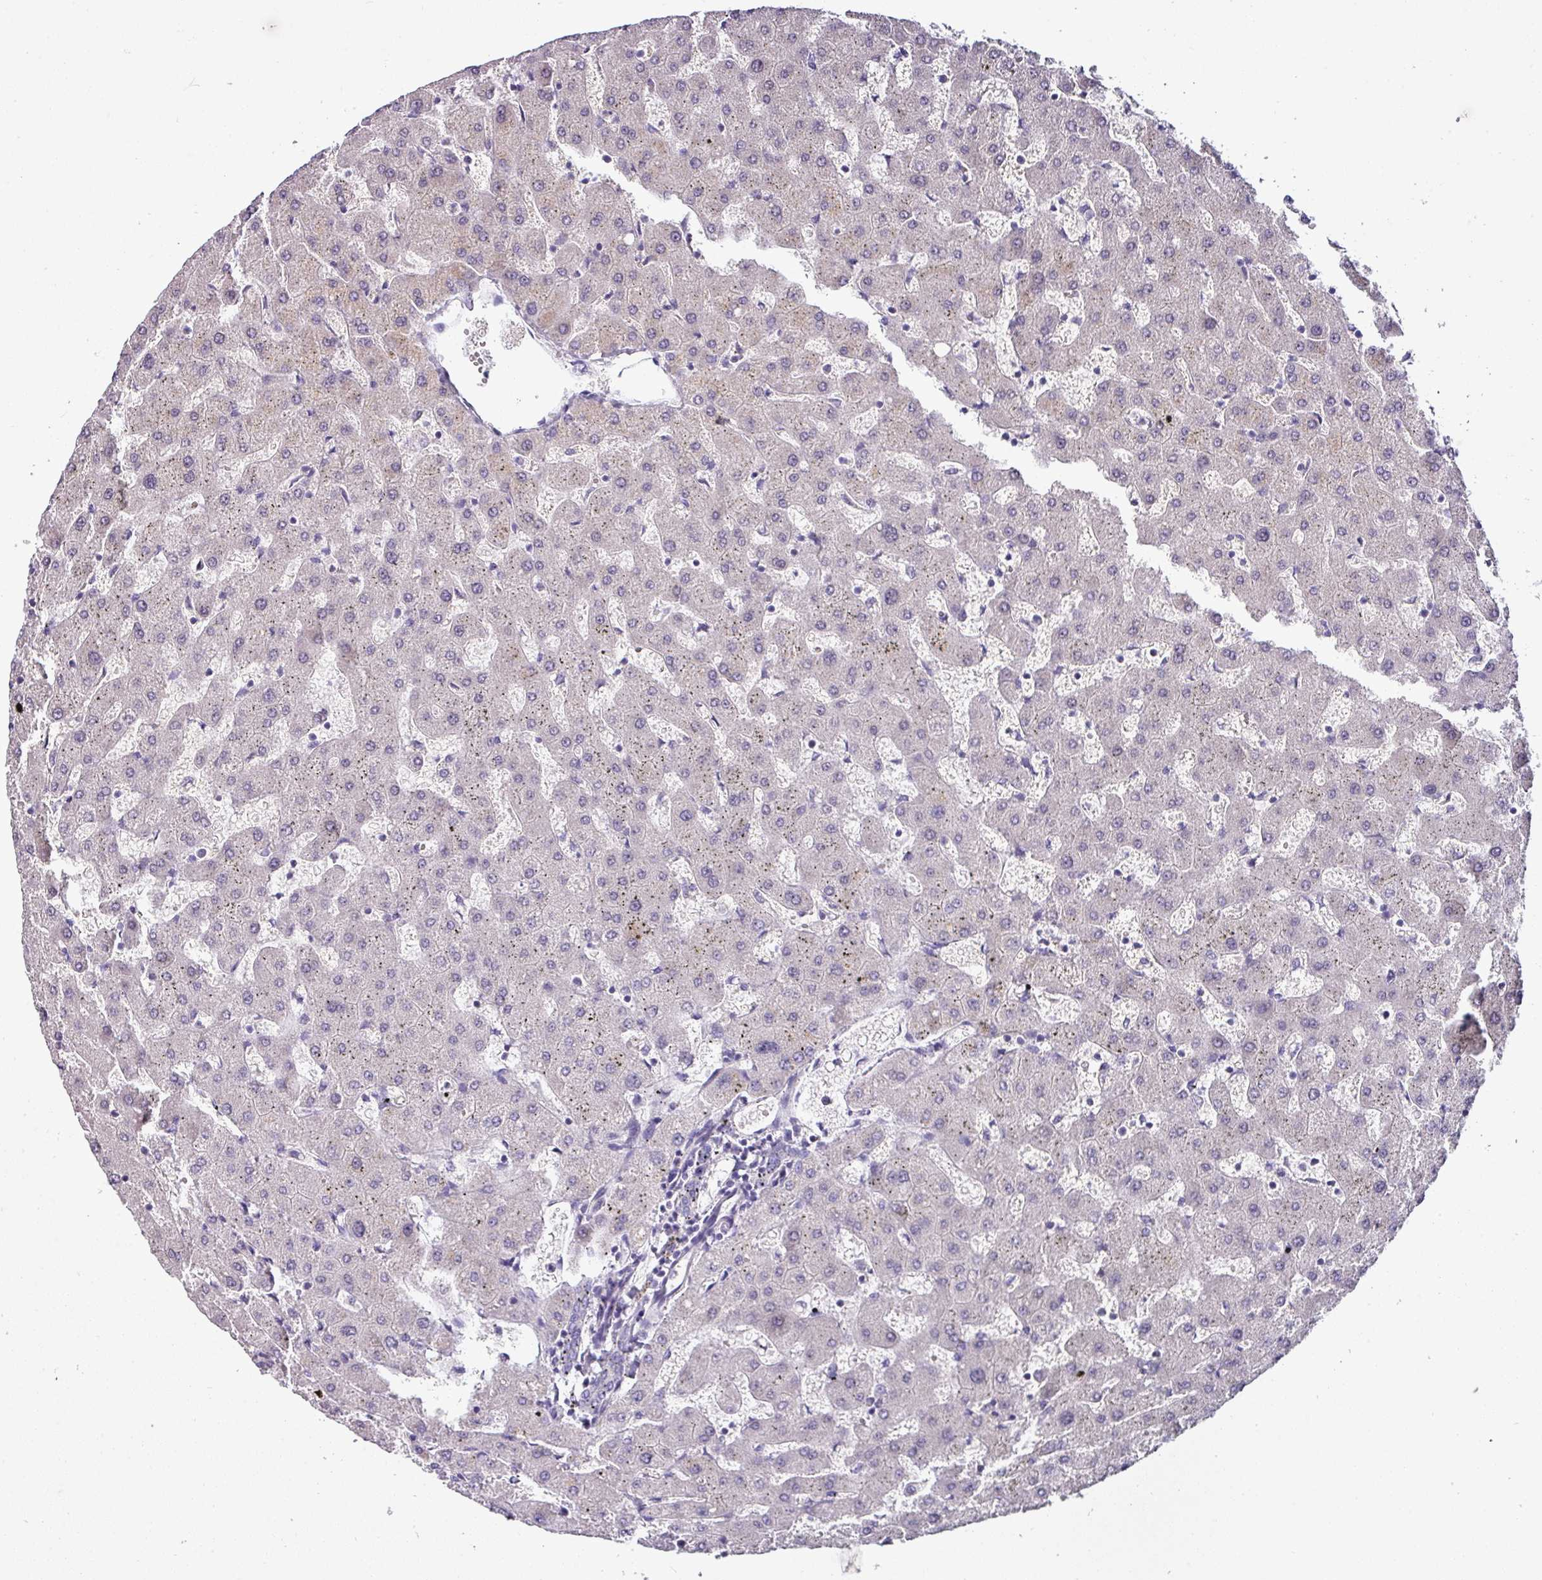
{"staining": {"intensity": "negative", "quantity": "none", "location": "none"}, "tissue": "liver", "cell_type": "Cholangiocytes", "image_type": "normal", "snomed": [{"axis": "morphology", "description": "Normal tissue, NOS"}, {"axis": "topography", "description": "Liver"}], "caption": "The photomicrograph reveals no staining of cholangiocytes in unremarkable liver. (Brightfield microscopy of DAB (3,3'-diaminobenzidine) immunohistochemistry at high magnification).", "gene": "NAPSA", "patient": {"sex": "female", "age": 63}}